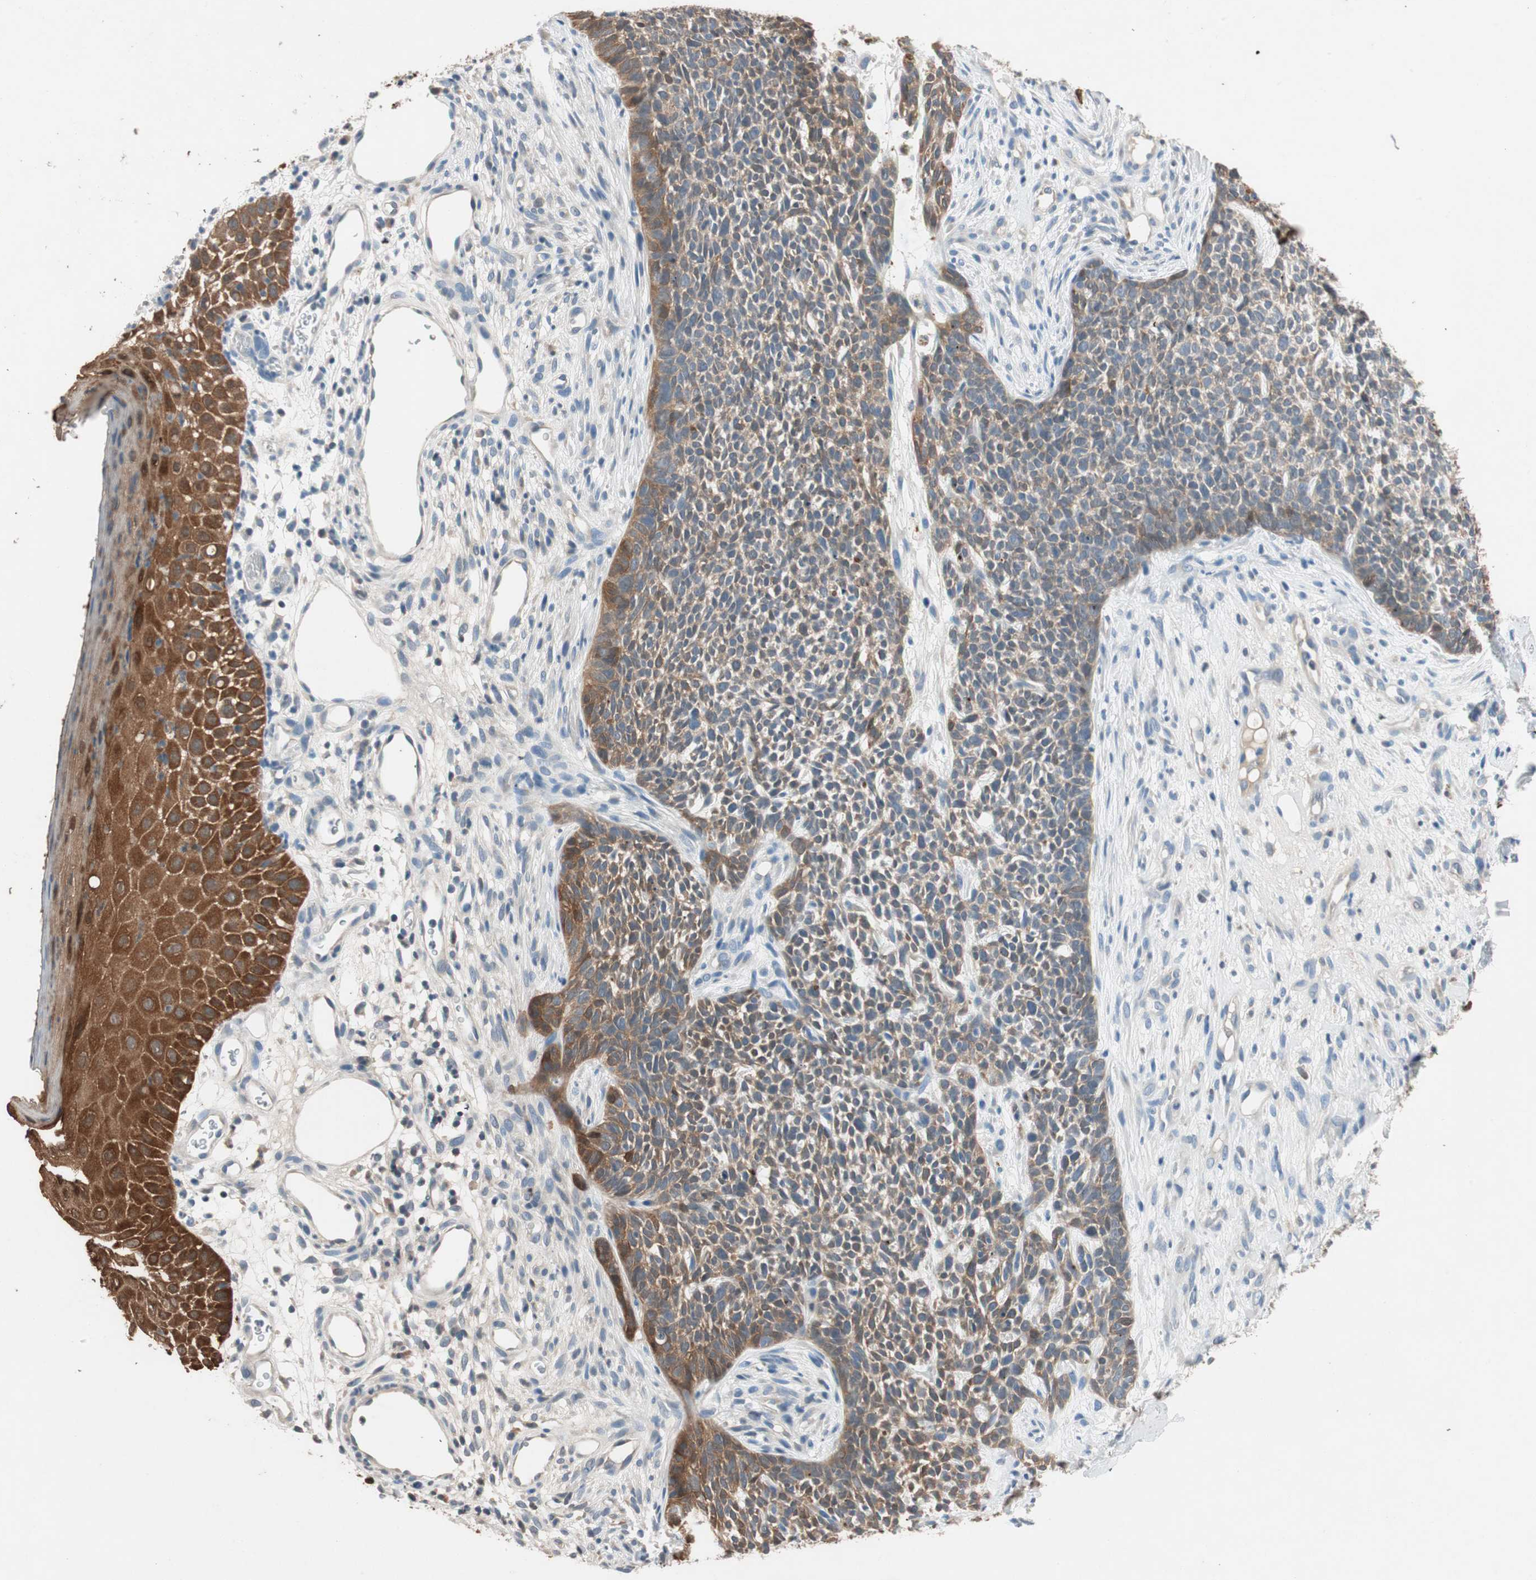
{"staining": {"intensity": "weak", "quantity": "<25%", "location": "cytoplasmic/membranous"}, "tissue": "skin cancer", "cell_type": "Tumor cells", "image_type": "cancer", "snomed": [{"axis": "morphology", "description": "Basal cell carcinoma"}, {"axis": "topography", "description": "Skin"}], "caption": "This is a image of immunohistochemistry (IHC) staining of skin cancer, which shows no positivity in tumor cells.", "gene": "SERPINB5", "patient": {"sex": "female", "age": 84}}